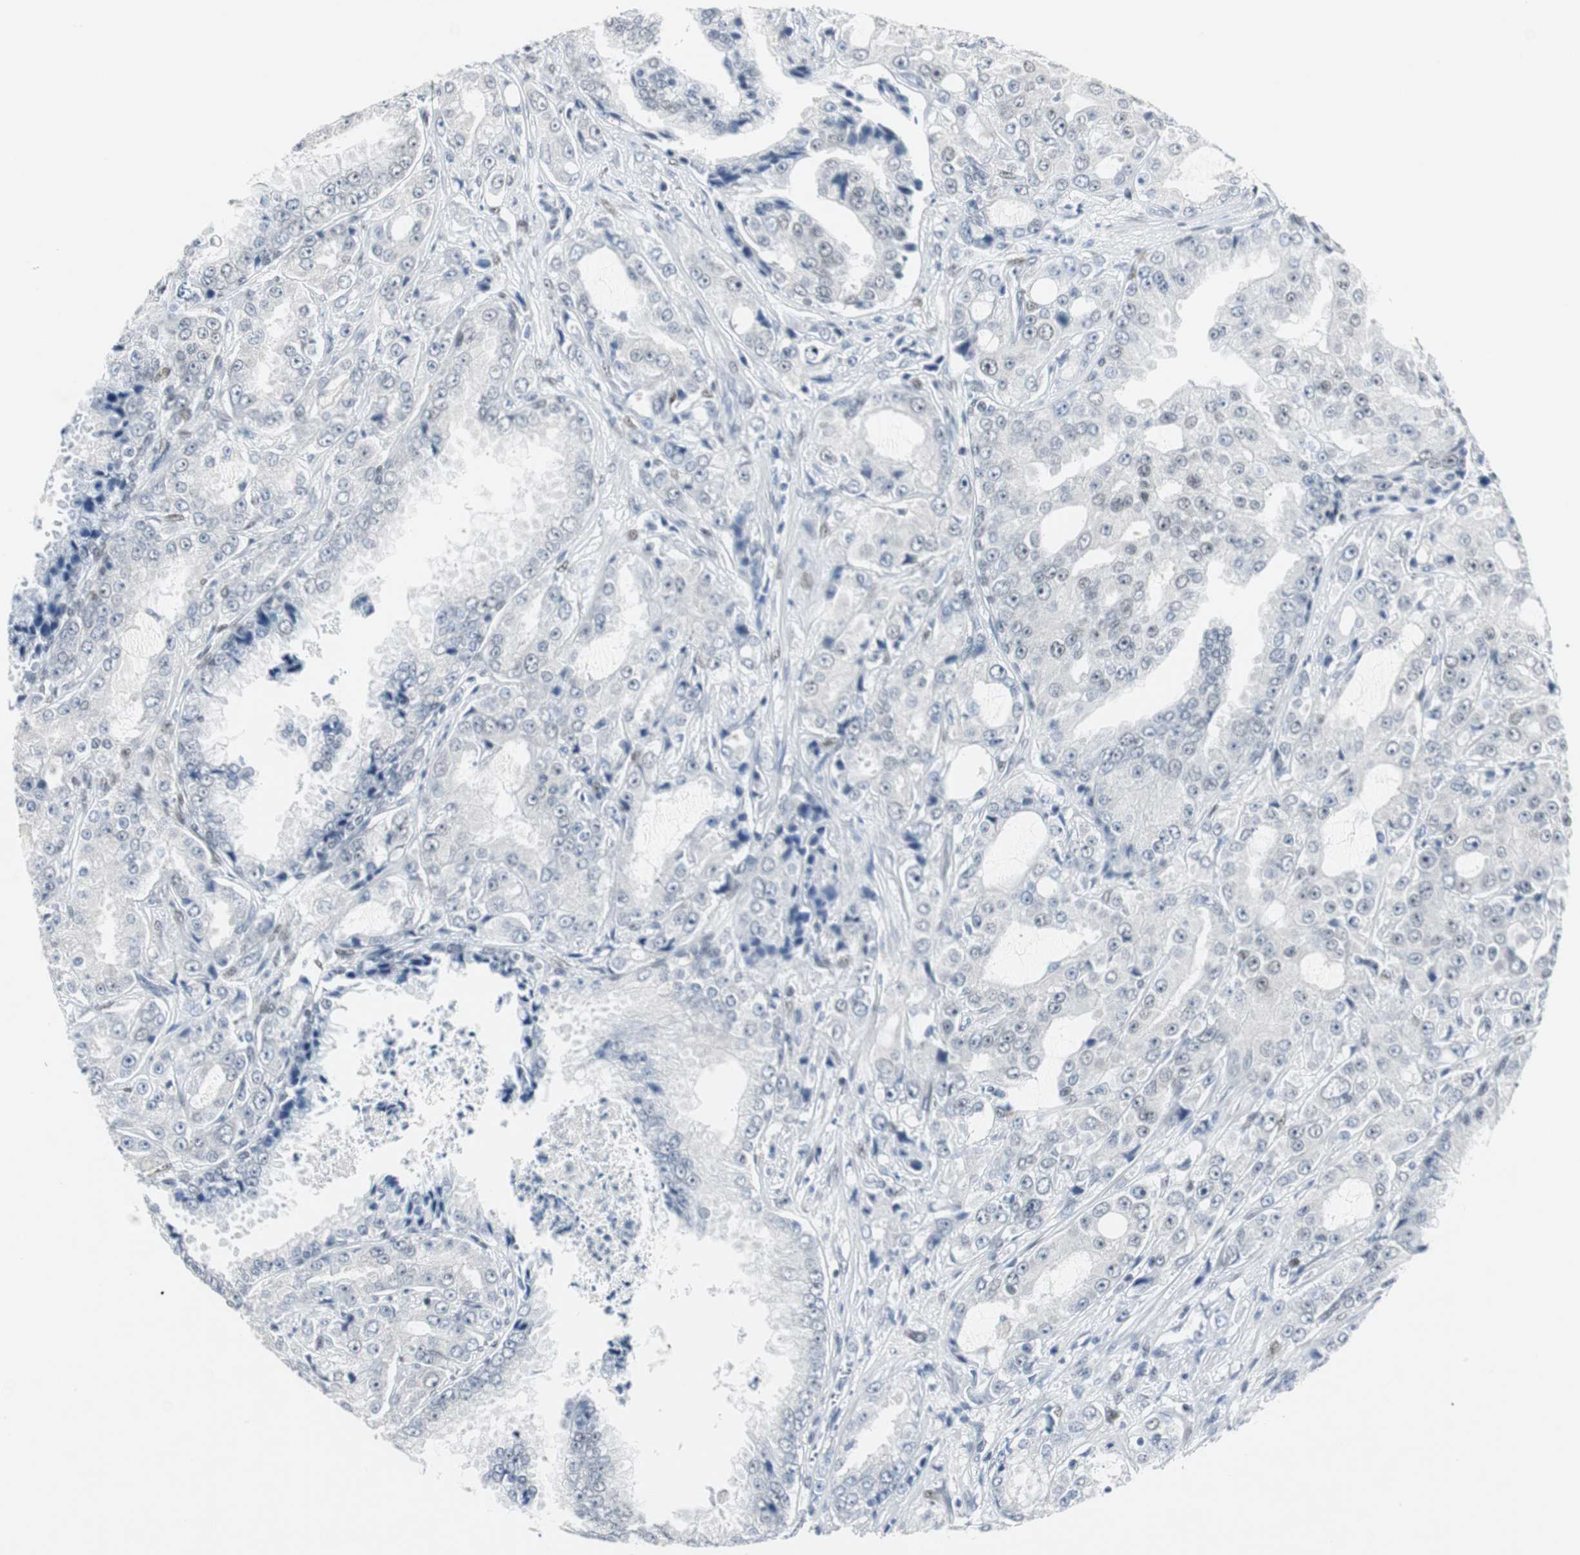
{"staining": {"intensity": "negative", "quantity": "none", "location": "none"}, "tissue": "prostate cancer", "cell_type": "Tumor cells", "image_type": "cancer", "snomed": [{"axis": "morphology", "description": "Adenocarcinoma, High grade"}, {"axis": "topography", "description": "Prostate"}], "caption": "Immunohistochemical staining of human prostate cancer (adenocarcinoma (high-grade)) shows no significant expression in tumor cells.", "gene": "ELK1", "patient": {"sex": "male", "age": 73}}